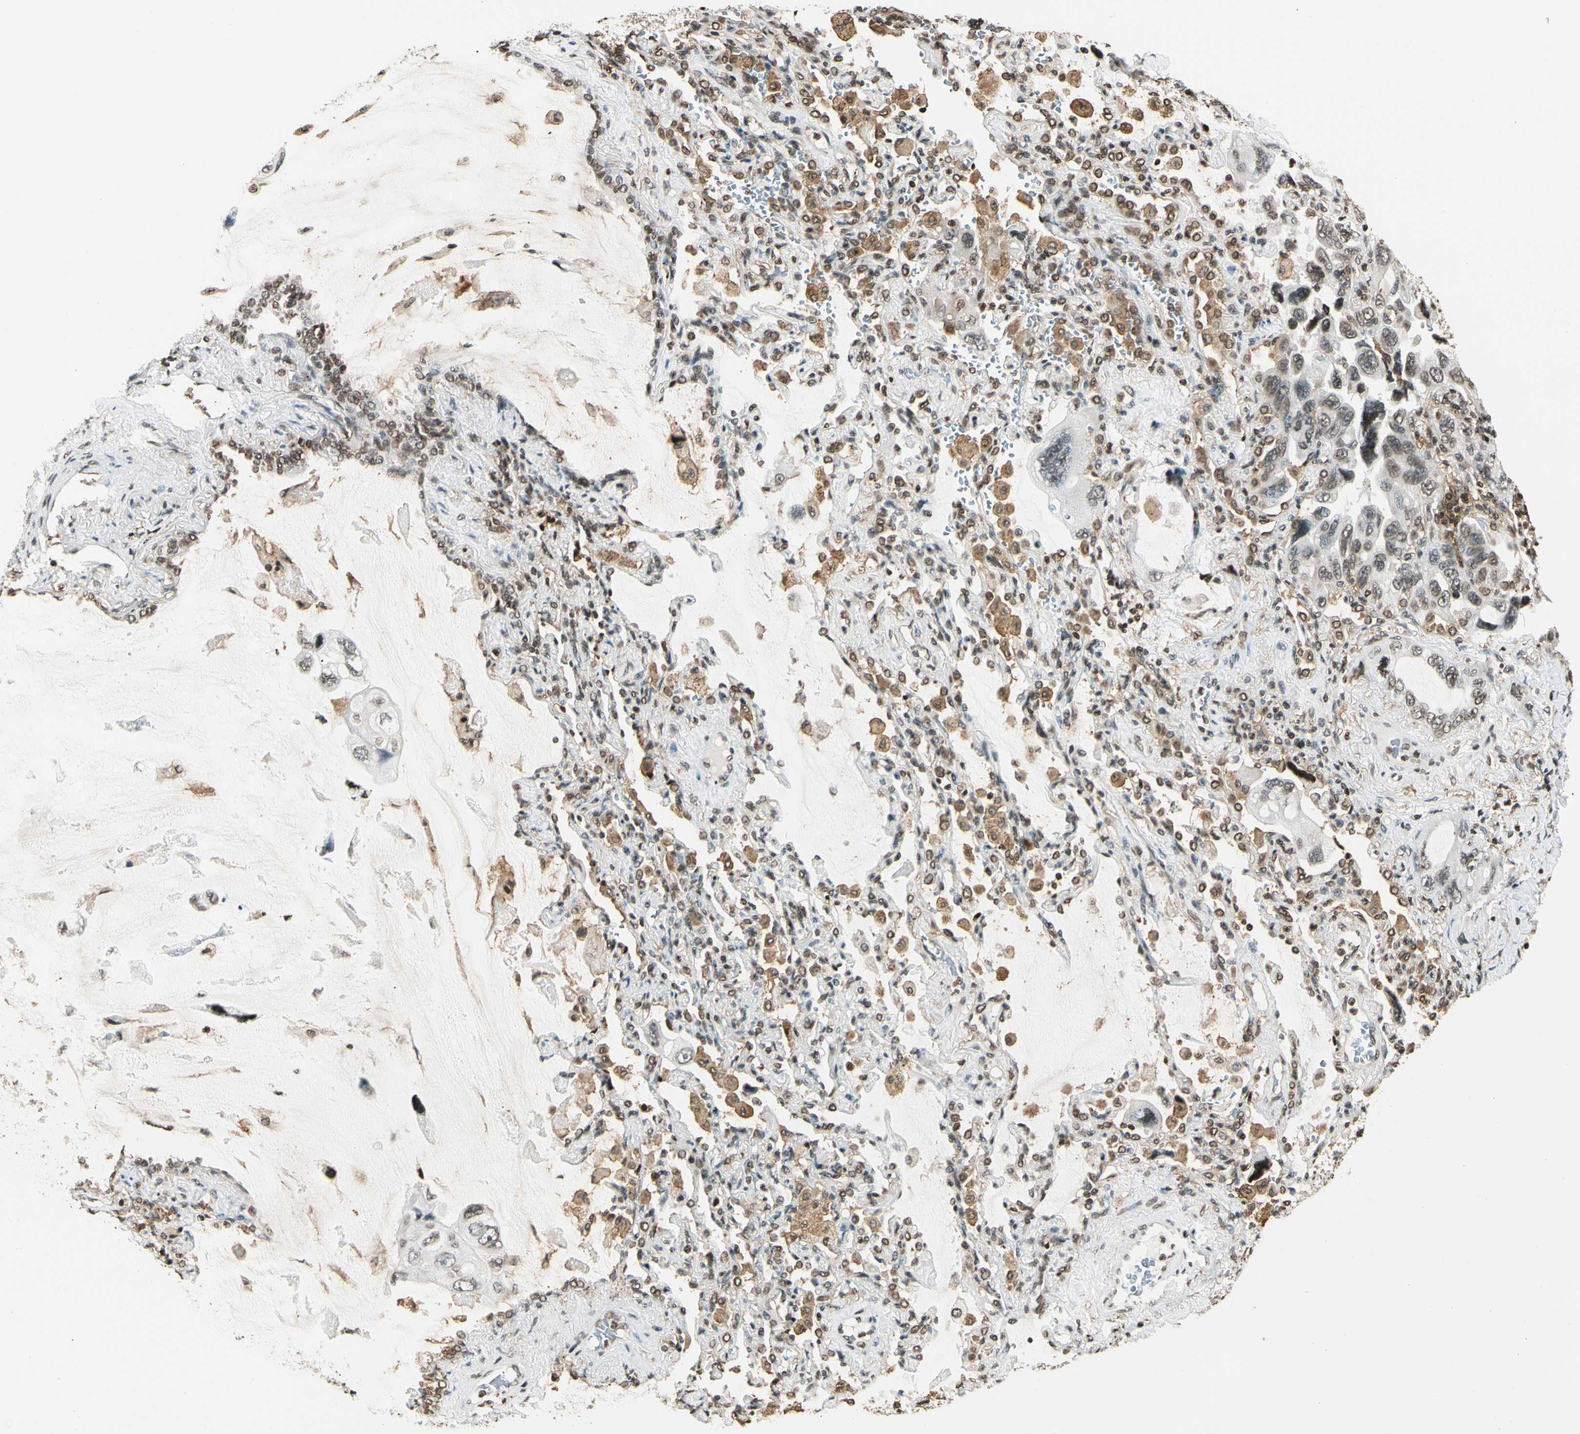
{"staining": {"intensity": "weak", "quantity": "25%-75%", "location": "nuclear"}, "tissue": "lung cancer", "cell_type": "Tumor cells", "image_type": "cancer", "snomed": [{"axis": "morphology", "description": "Squamous cell carcinoma, NOS"}, {"axis": "topography", "description": "Lung"}], "caption": "This micrograph shows IHC staining of human lung cancer (squamous cell carcinoma), with low weak nuclear positivity in about 25%-75% of tumor cells.", "gene": "FER", "patient": {"sex": "female", "age": 73}}